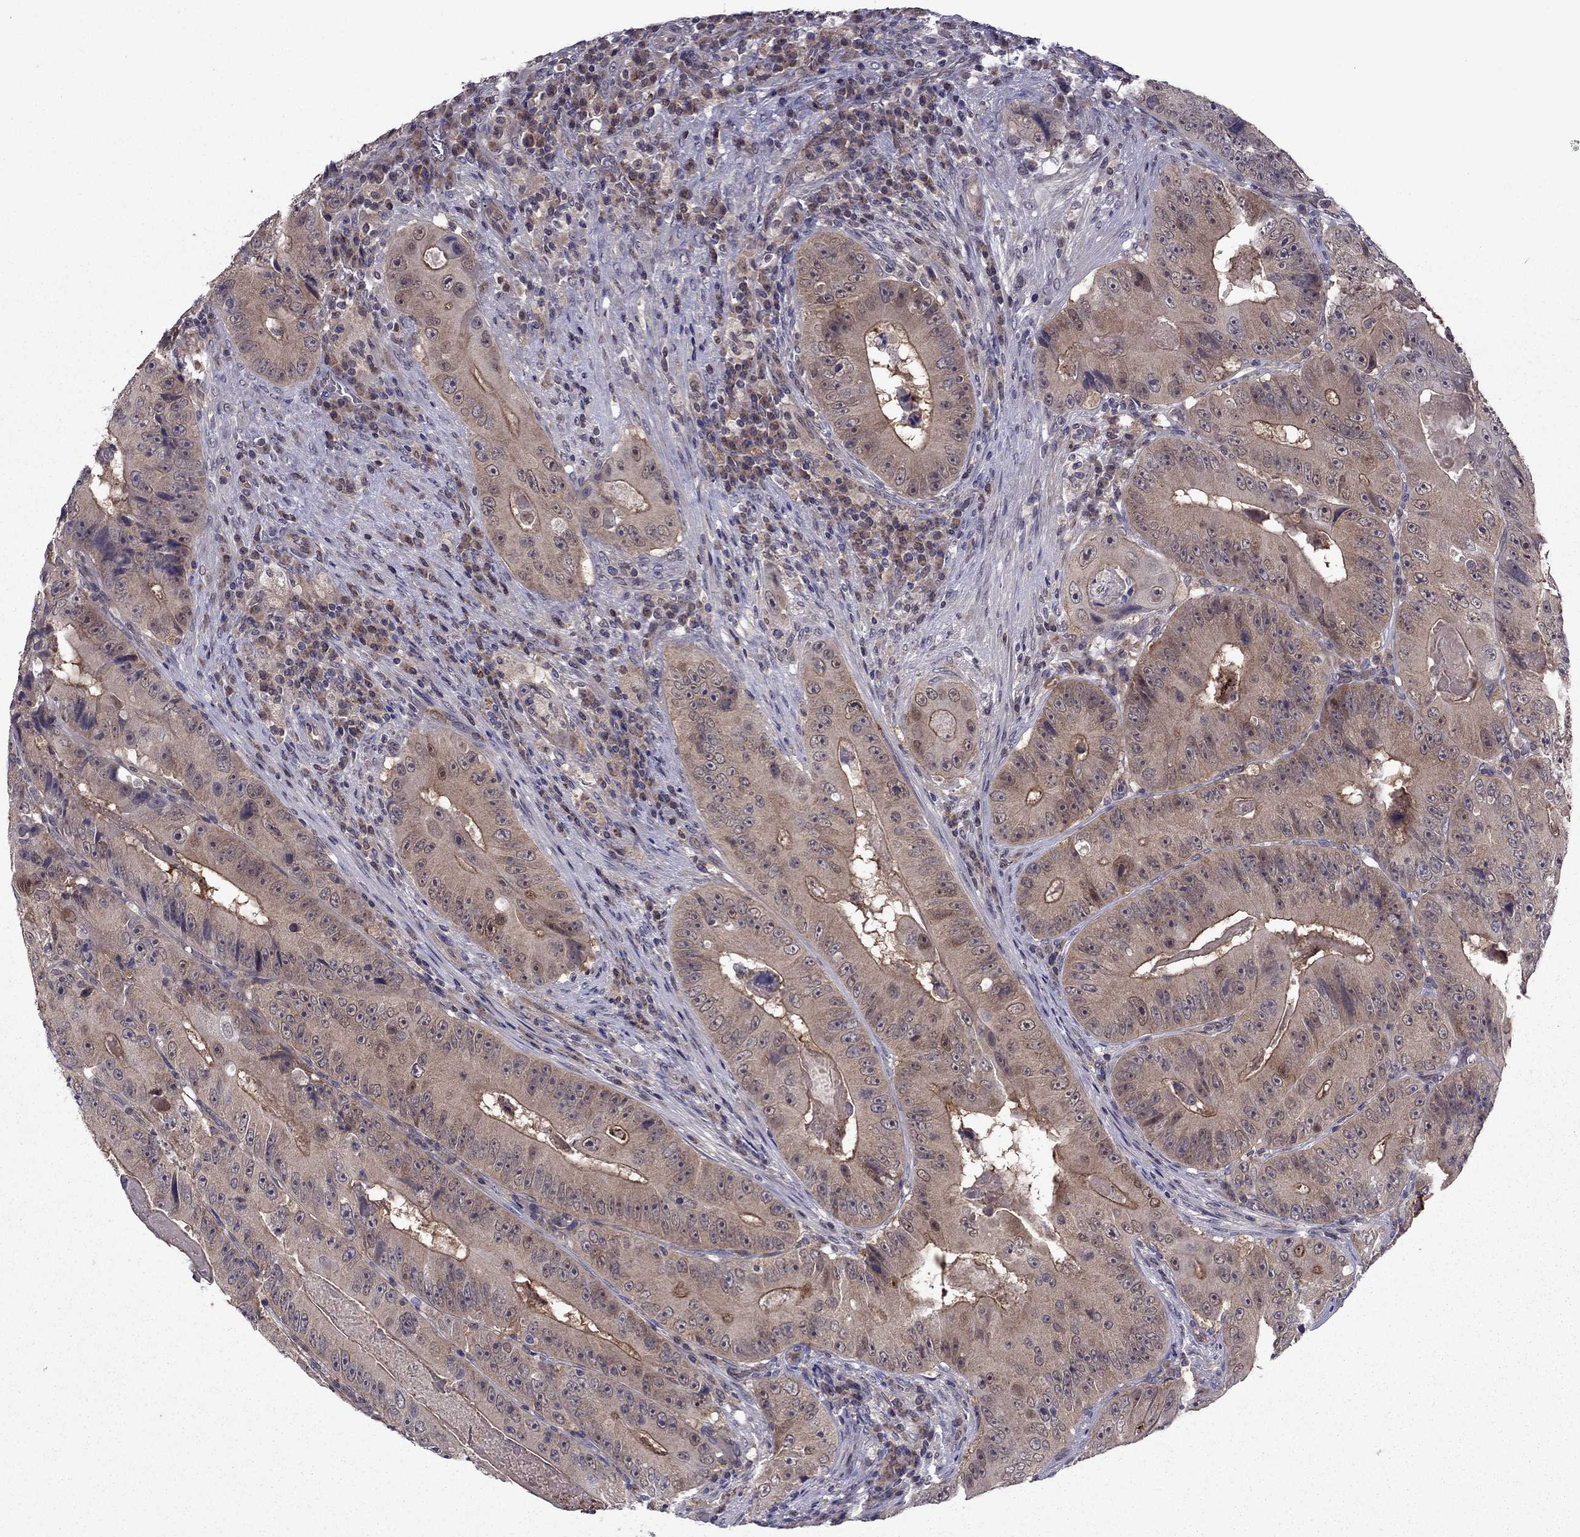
{"staining": {"intensity": "strong", "quantity": "<25%", "location": "cytoplasmic/membranous"}, "tissue": "colorectal cancer", "cell_type": "Tumor cells", "image_type": "cancer", "snomed": [{"axis": "morphology", "description": "Adenocarcinoma, NOS"}, {"axis": "topography", "description": "Colon"}], "caption": "Tumor cells show medium levels of strong cytoplasmic/membranous staining in approximately <25% of cells in colorectal adenocarcinoma. The protein of interest is stained brown, and the nuclei are stained in blue (DAB IHC with brightfield microscopy, high magnification).", "gene": "CDK5", "patient": {"sex": "female", "age": 86}}